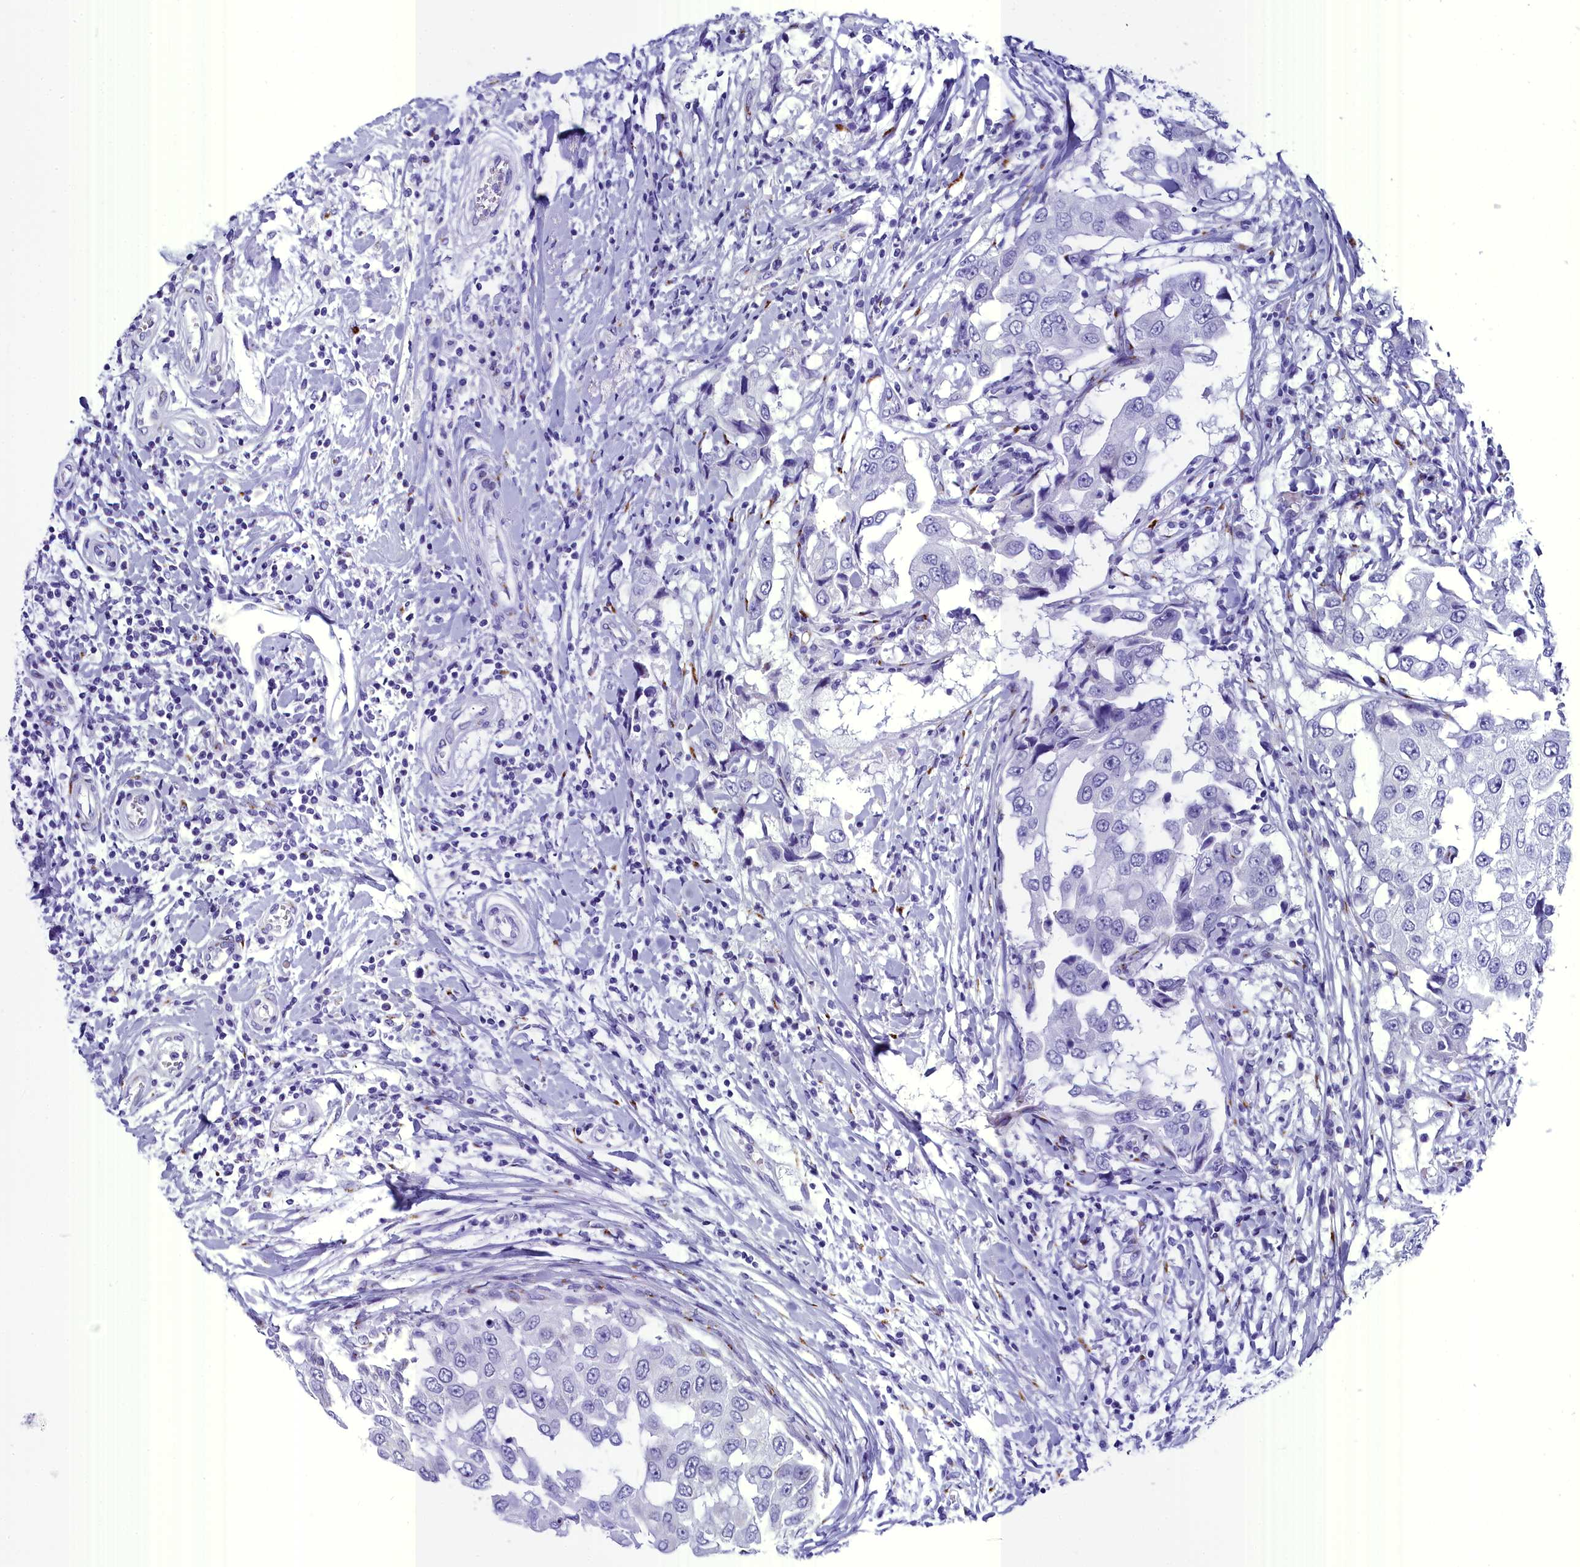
{"staining": {"intensity": "negative", "quantity": "none", "location": "none"}, "tissue": "breast cancer", "cell_type": "Tumor cells", "image_type": "cancer", "snomed": [{"axis": "morphology", "description": "Duct carcinoma"}, {"axis": "topography", "description": "Breast"}], "caption": "Immunohistochemical staining of breast cancer shows no significant positivity in tumor cells.", "gene": "AP3B2", "patient": {"sex": "female", "age": 27}}